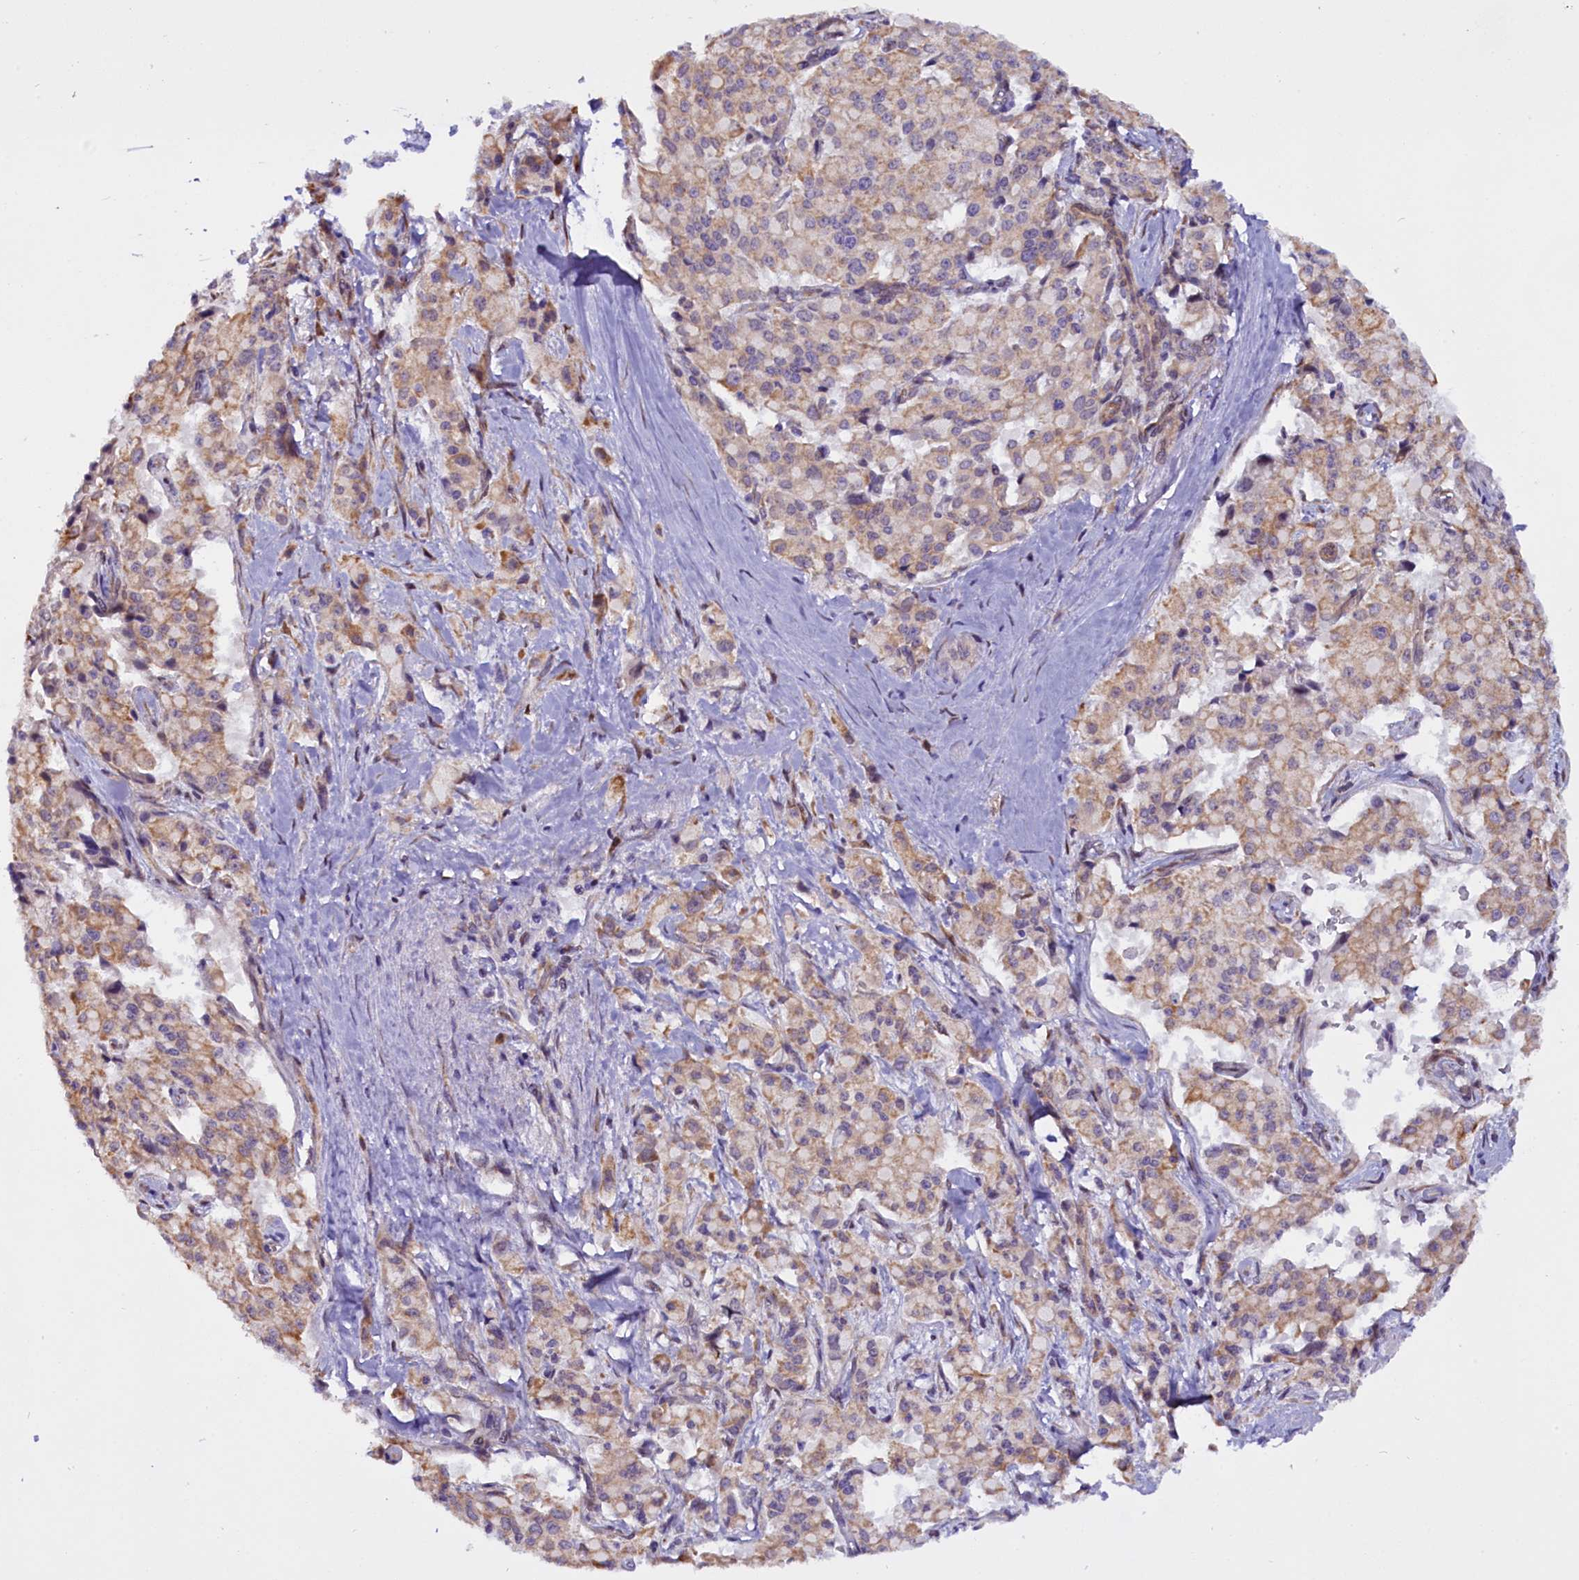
{"staining": {"intensity": "weak", "quantity": ">75%", "location": "cytoplasmic/membranous"}, "tissue": "pancreatic cancer", "cell_type": "Tumor cells", "image_type": "cancer", "snomed": [{"axis": "morphology", "description": "Adenocarcinoma, NOS"}, {"axis": "topography", "description": "Pancreas"}], "caption": "Protein staining of adenocarcinoma (pancreatic) tissue demonstrates weak cytoplasmic/membranous positivity in approximately >75% of tumor cells.", "gene": "UACA", "patient": {"sex": "male", "age": 65}}